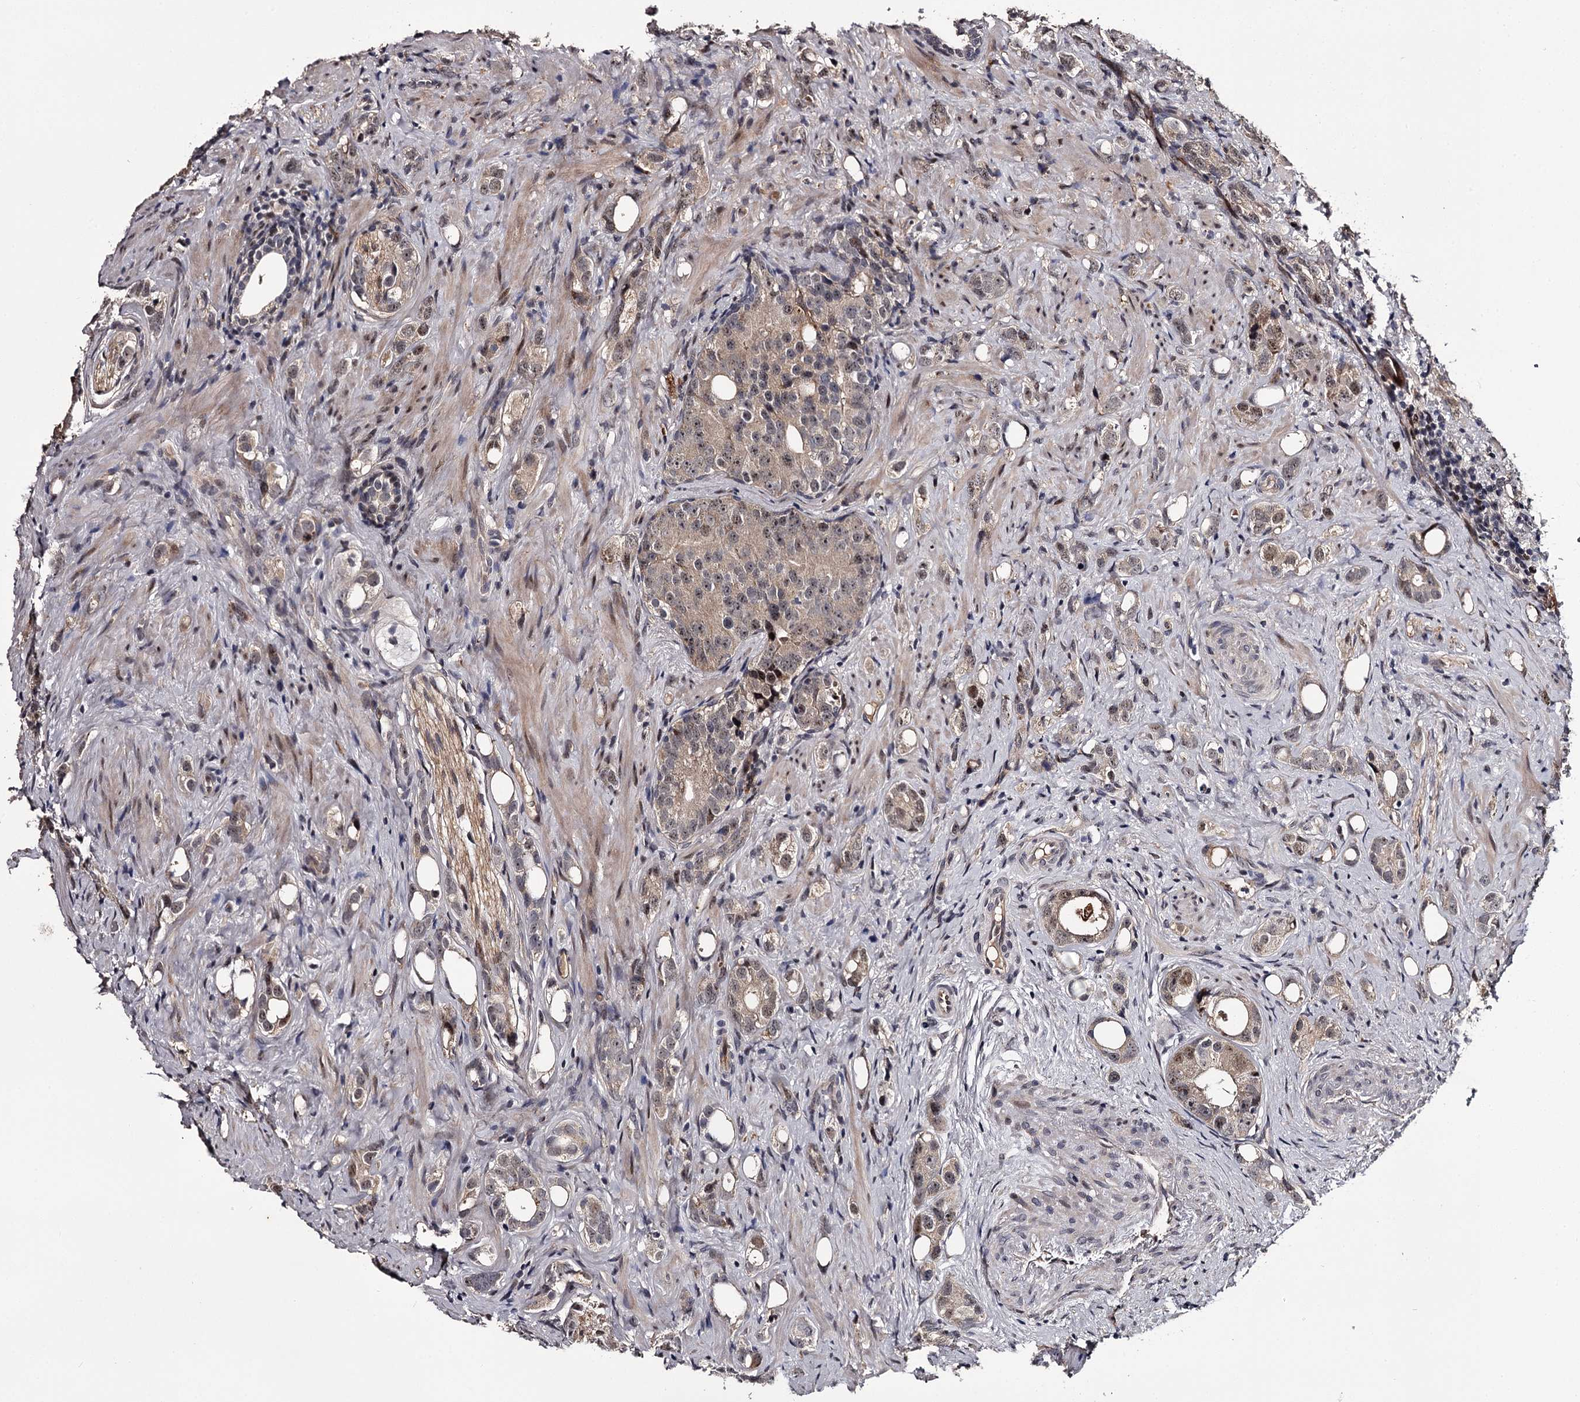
{"staining": {"intensity": "weak", "quantity": "25%-75%", "location": "cytoplasmic/membranous,nuclear"}, "tissue": "prostate cancer", "cell_type": "Tumor cells", "image_type": "cancer", "snomed": [{"axis": "morphology", "description": "Adenocarcinoma, High grade"}, {"axis": "topography", "description": "Prostate"}], "caption": "Weak cytoplasmic/membranous and nuclear protein positivity is appreciated in approximately 25%-75% of tumor cells in adenocarcinoma (high-grade) (prostate).", "gene": "RNF44", "patient": {"sex": "male", "age": 63}}